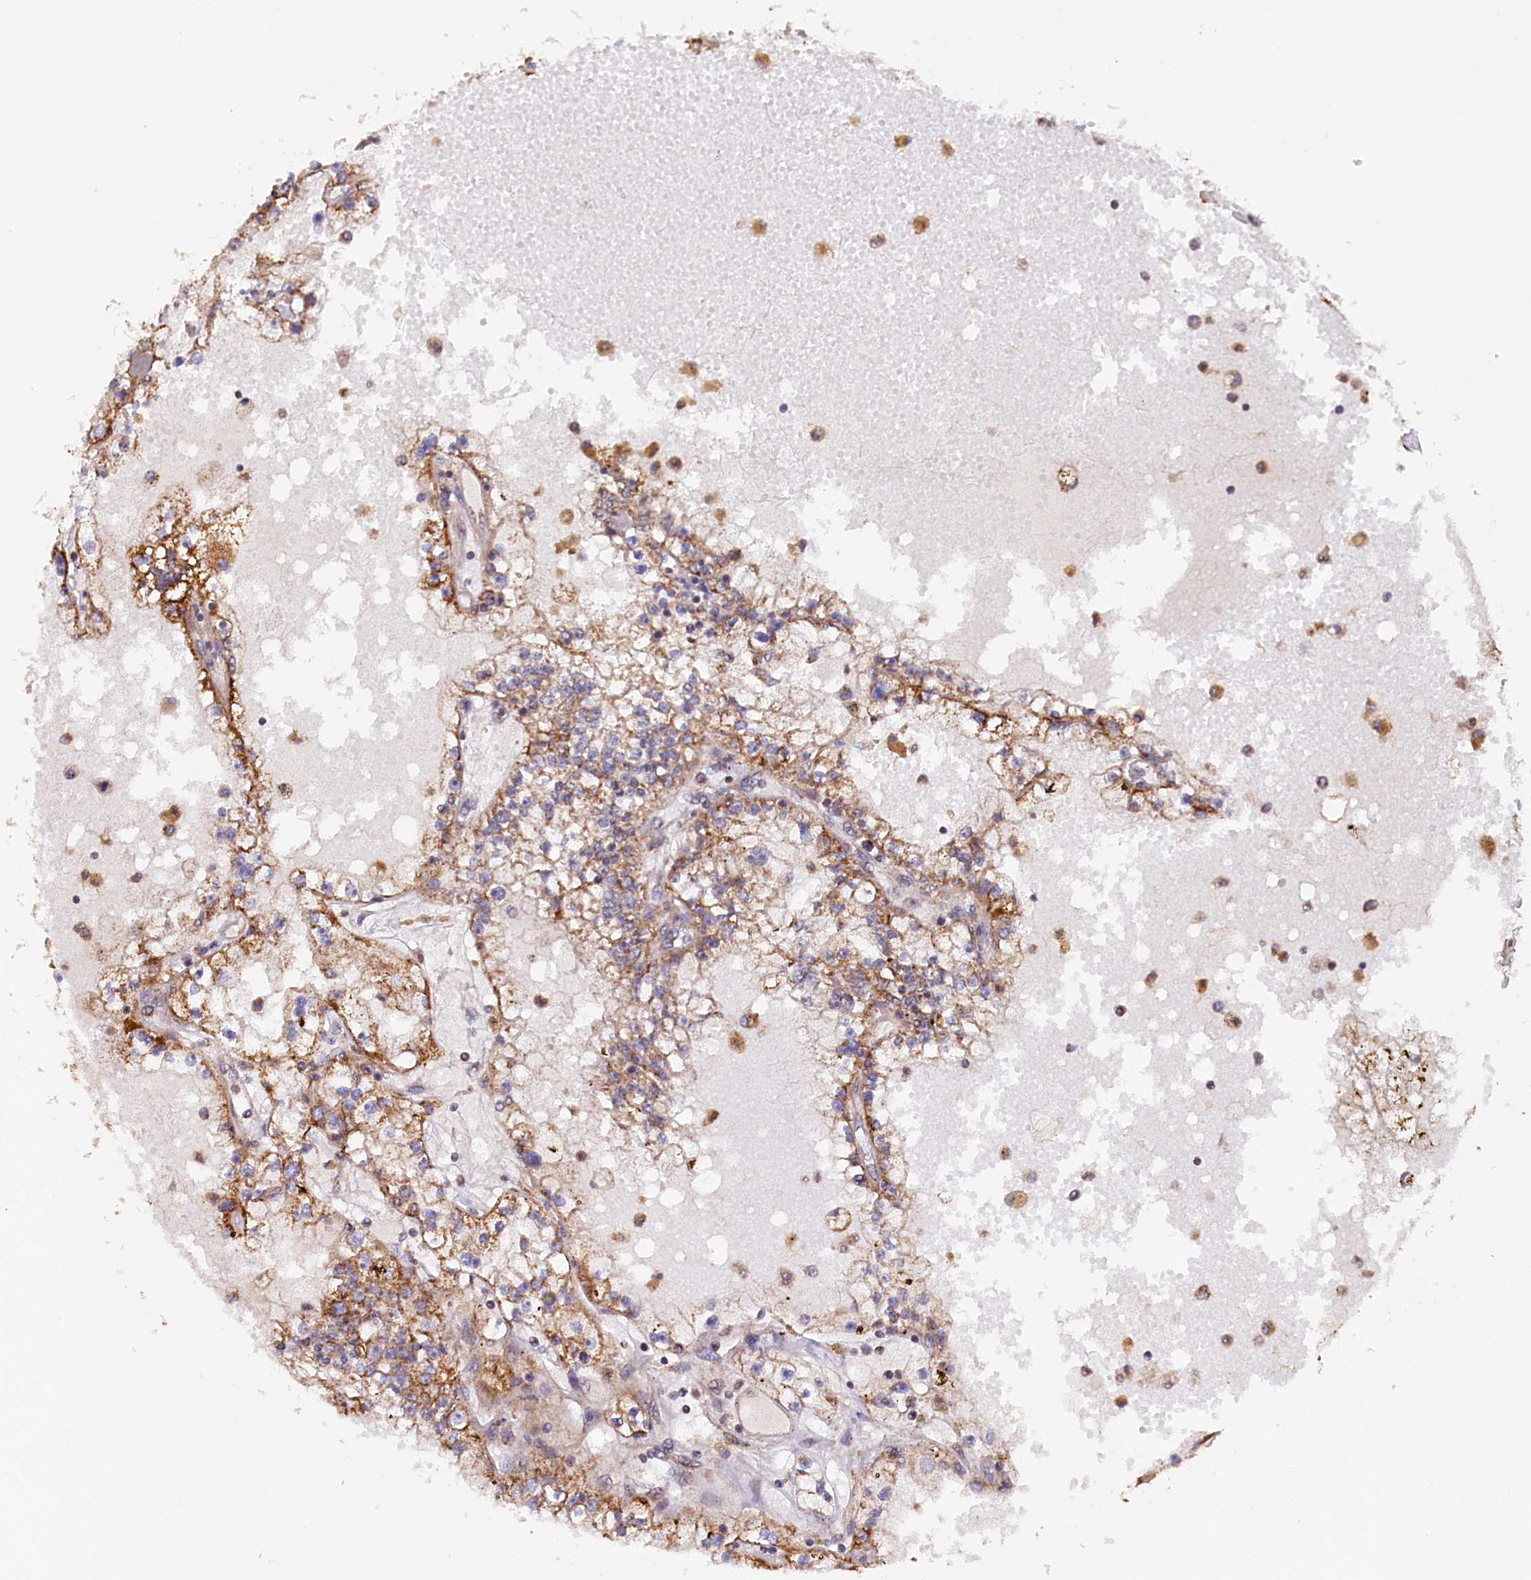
{"staining": {"intensity": "moderate", "quantity": "25%-75%", "location": "cytoplasmic/membranous"}, "tissue": "renal cancer", "cell_type": "Tumor cells", "image_type": "cancer", "snomed": [{"axis": "morphology", "description": "Adenocarcinoma, NOS"}, {"axis": "topography", "description": "Kidney"}], "caption": "Tumor cells exhibit medium levels of moderate cytoplasmic/membranous positivity in about 25%-75% of cells in adenocarcinoma (renal). The protein is stained brown, and the nuclei are stained in blue (DAB (3,3'-diaminobenzidine) IHC with brightfield microscopy, high magnification).", "gene": "DUS3L", "patient": {"sex": "male", "age": 56}}